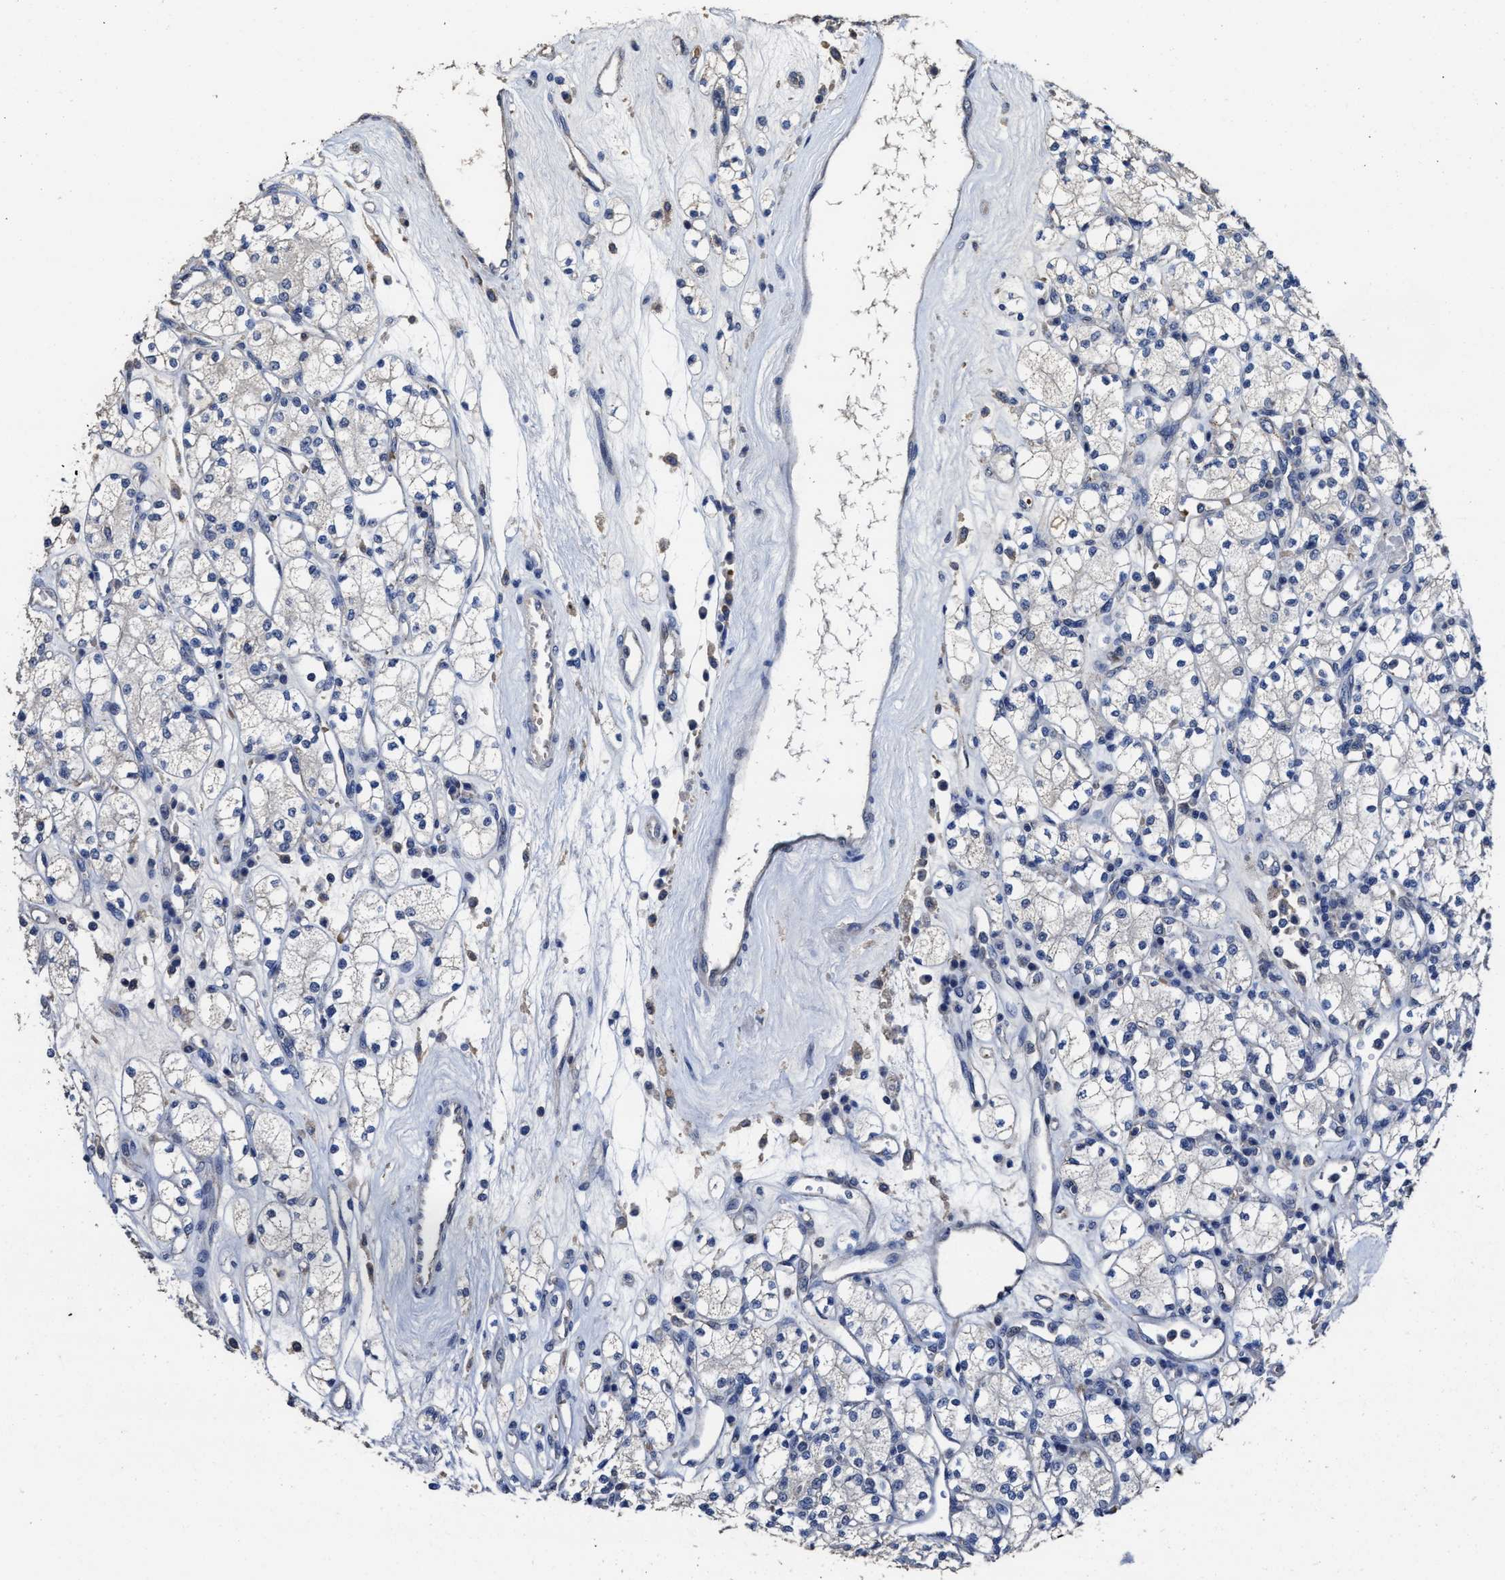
{"staining": {"intensity": "negative", "quantity": "none", "location": "none"}, "tissue": "renal cancer", "cell_type": "Tumor cells", "image_type": "cancer", "snomed": [{"axis": "morphology", "description": "Adenocarcinoma, NOS"}, {"axis": "topography", "description": "Kidney"}], "caption": "Immunohistochemistry of renal cancer (adenocarcinoma) reveals no staining in tumor cells.", "gene": "ZFAT", "patient": {"sex": "male", "age": 77}}